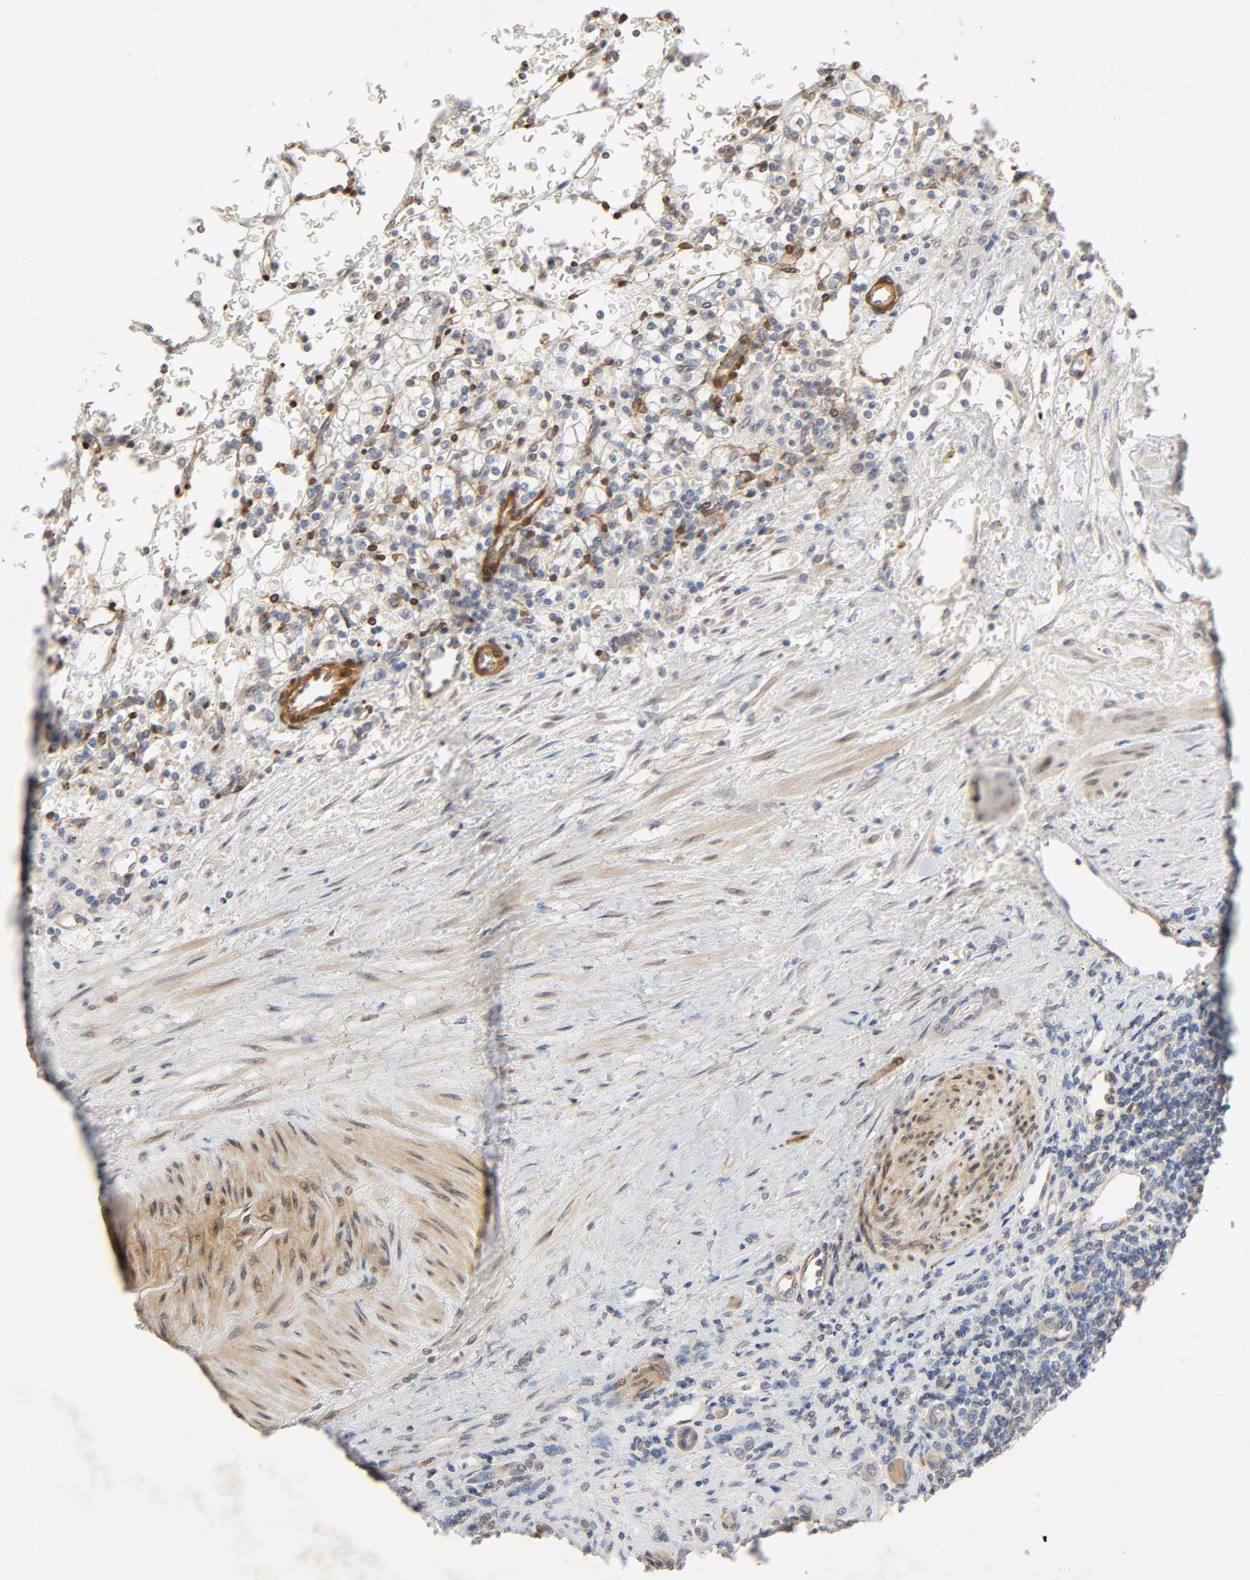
{"staining": {"intensity": "weak", "quantity": "25%-75%", "location": "cytoplasmic/membranous"}, "tissue": "renal cancer", "cell_type": "Tumor cells", "image_type": "cancer", "snomed": [{"axis": "morphology", "description": "Normal tissue, NOS"}, {"axis": "morphology", "description": "Adenocarcinoma, NOS"}, {"axis": "topography", "description": "Kidney"}], "caption": "Renal cancer stained with a brown dye displays weak cytoplasmic/membranous positive staining in about 25%-75% of tumor cells.", "gene": "PTK2", "patient": {"sex": "female", "age": 55}}